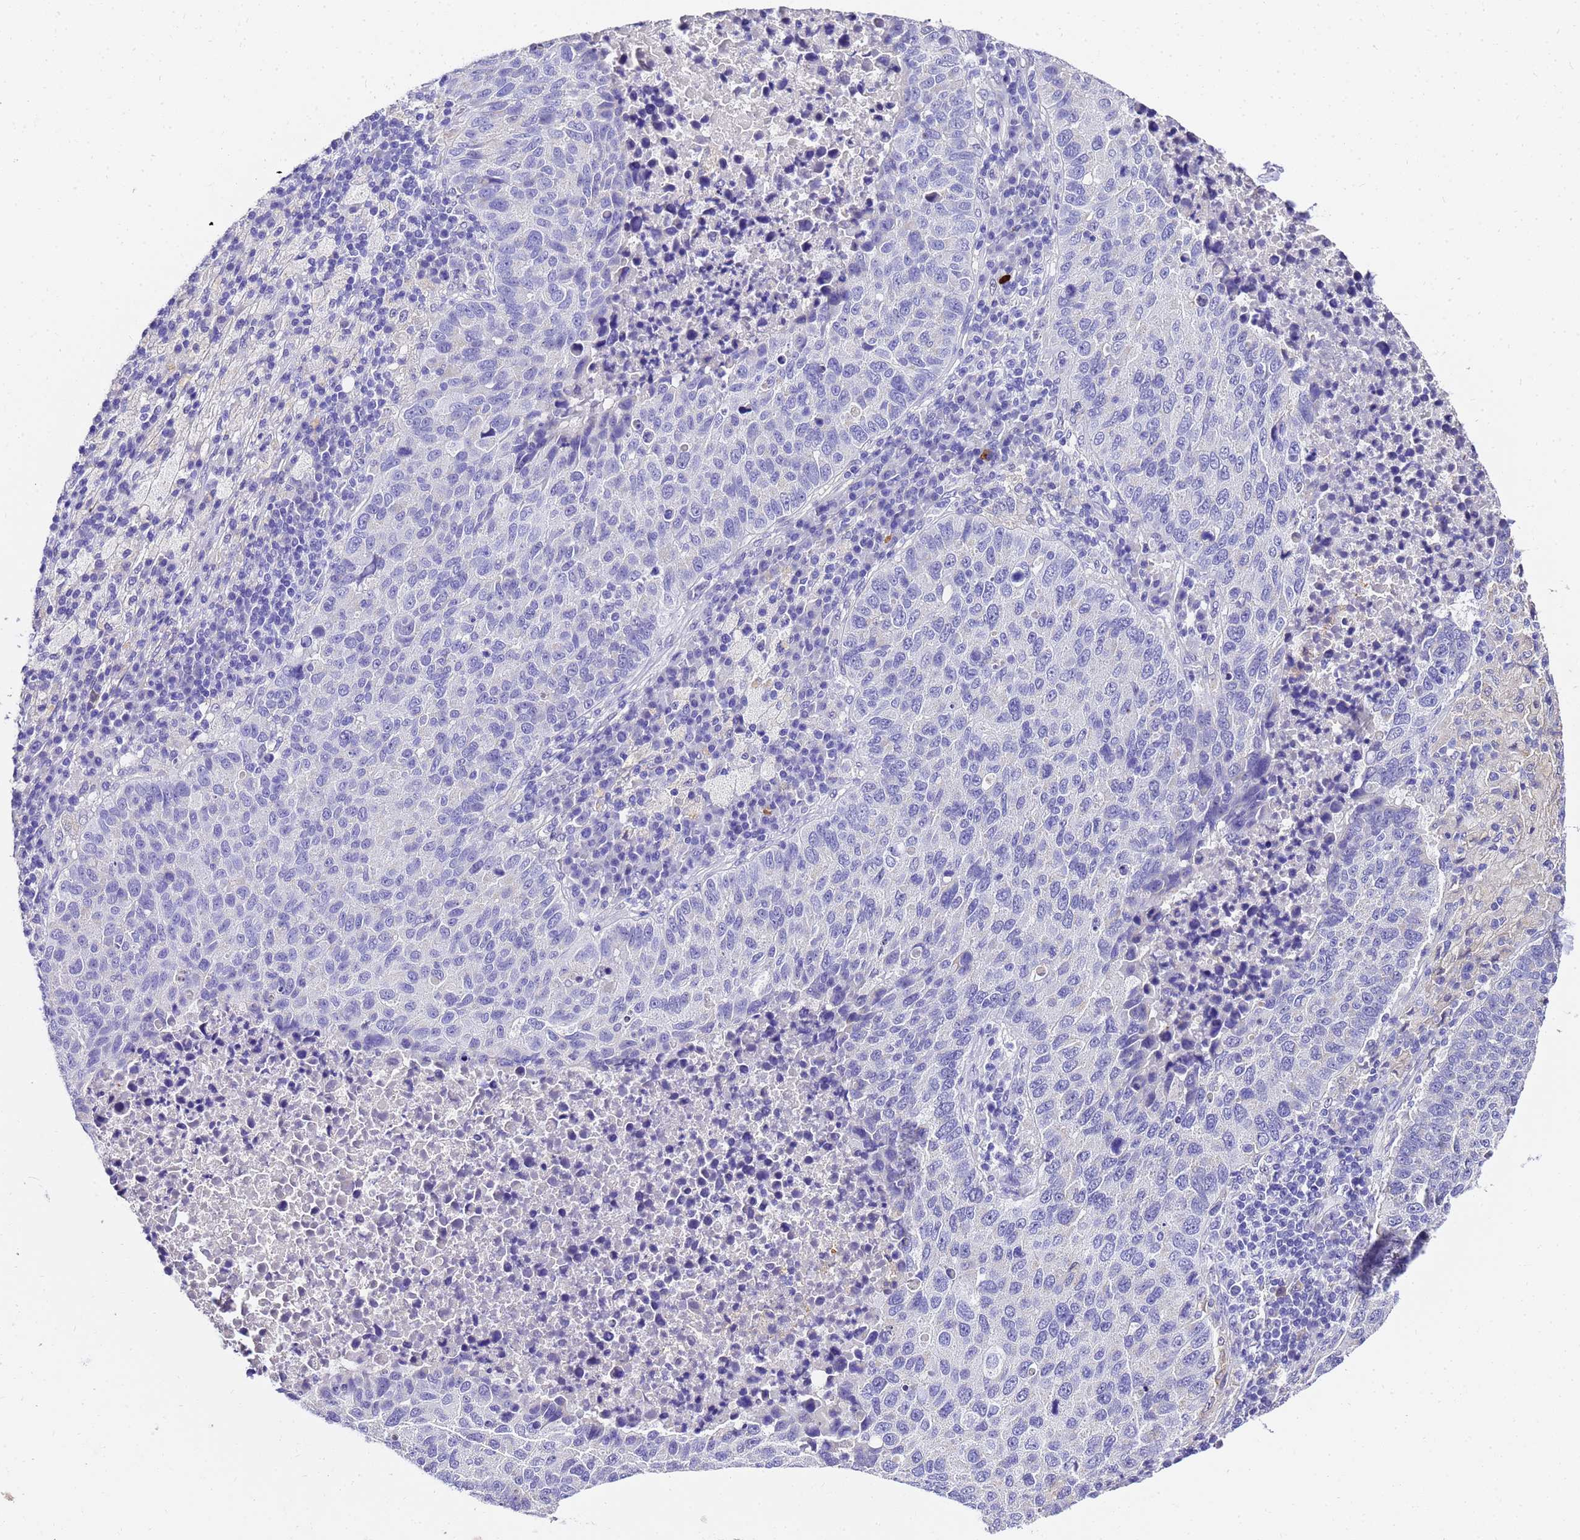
{"staining": {"intensity": "negative", "quantity": "none", "location": "none"}, "tissue": "lung cancer", "cell_type": "Tumor cells", "image_type": "cancer", "snomed": [{"axis": "morphology", "description": "Squamous cell carcinoma, NOS"}, {"axis": "topography", "description": "Lung"}], "caption": "High magnification brightfield microscopy of squamous cell carcinoma (lung) stained with DAB (brown) and counterstained with hematoxylin (blue): tumor cells show no significant expression.", "gene": "HSPB6", "patient": {"sex": "male", "age": 73}}